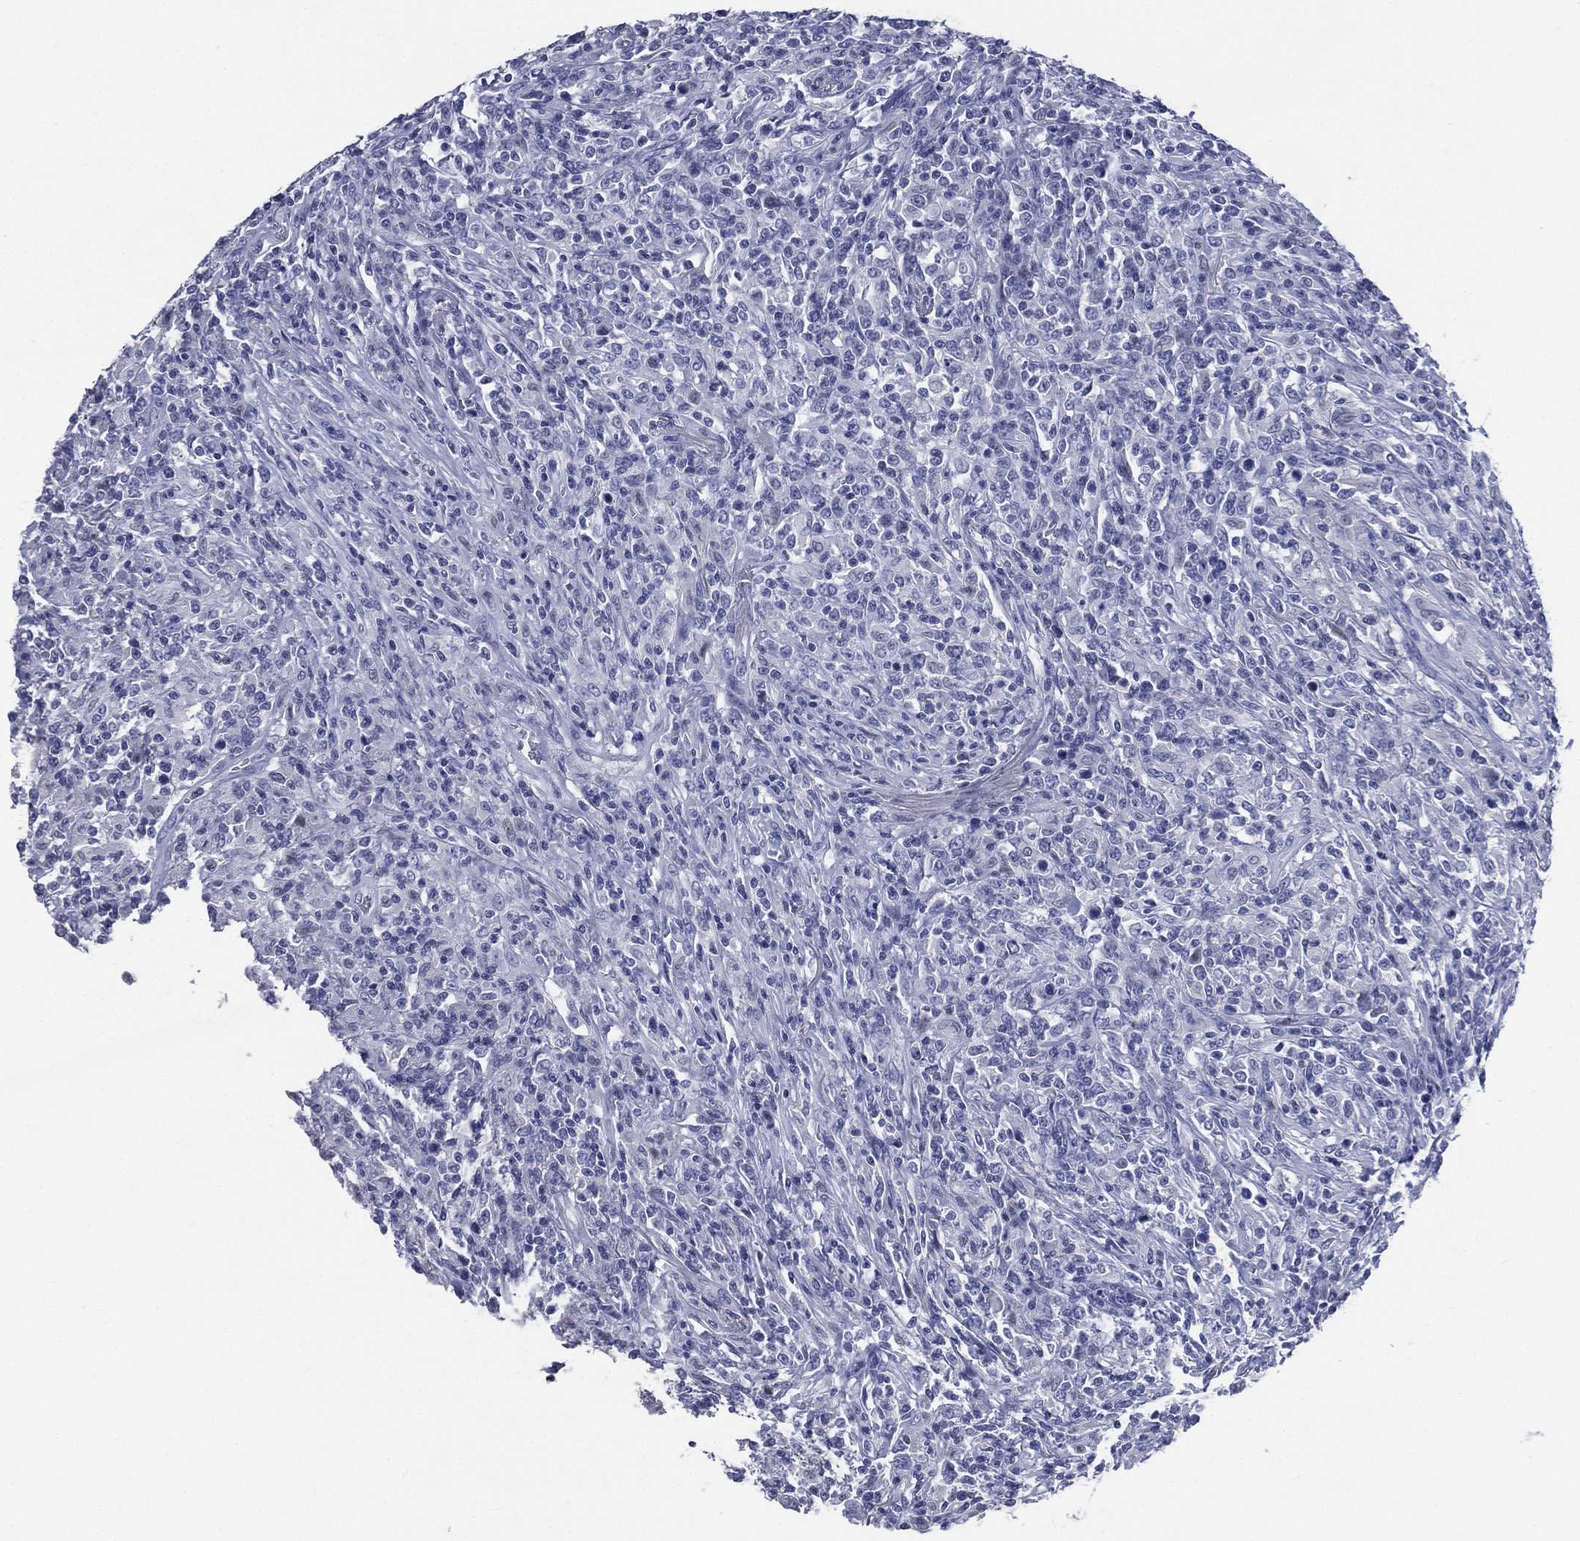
{"staining": {"intensity": "negative", "quantity": "none", "location": "none"}, "tissue": "lymphoma", "cell_type": "Tumor cells", "image_type": "cancer", "snomed": [{"axis": "morphology", "description": "Malignant lymphoma, non-Hodgkin's type, High grade"}, {"axis": "topography", "description": "Lung"}], "caption": "IHC of lymphoma displays no staining in tumor cells.", "gene": "TMEM247", "patient": {"sex": "male", "age": 79}}